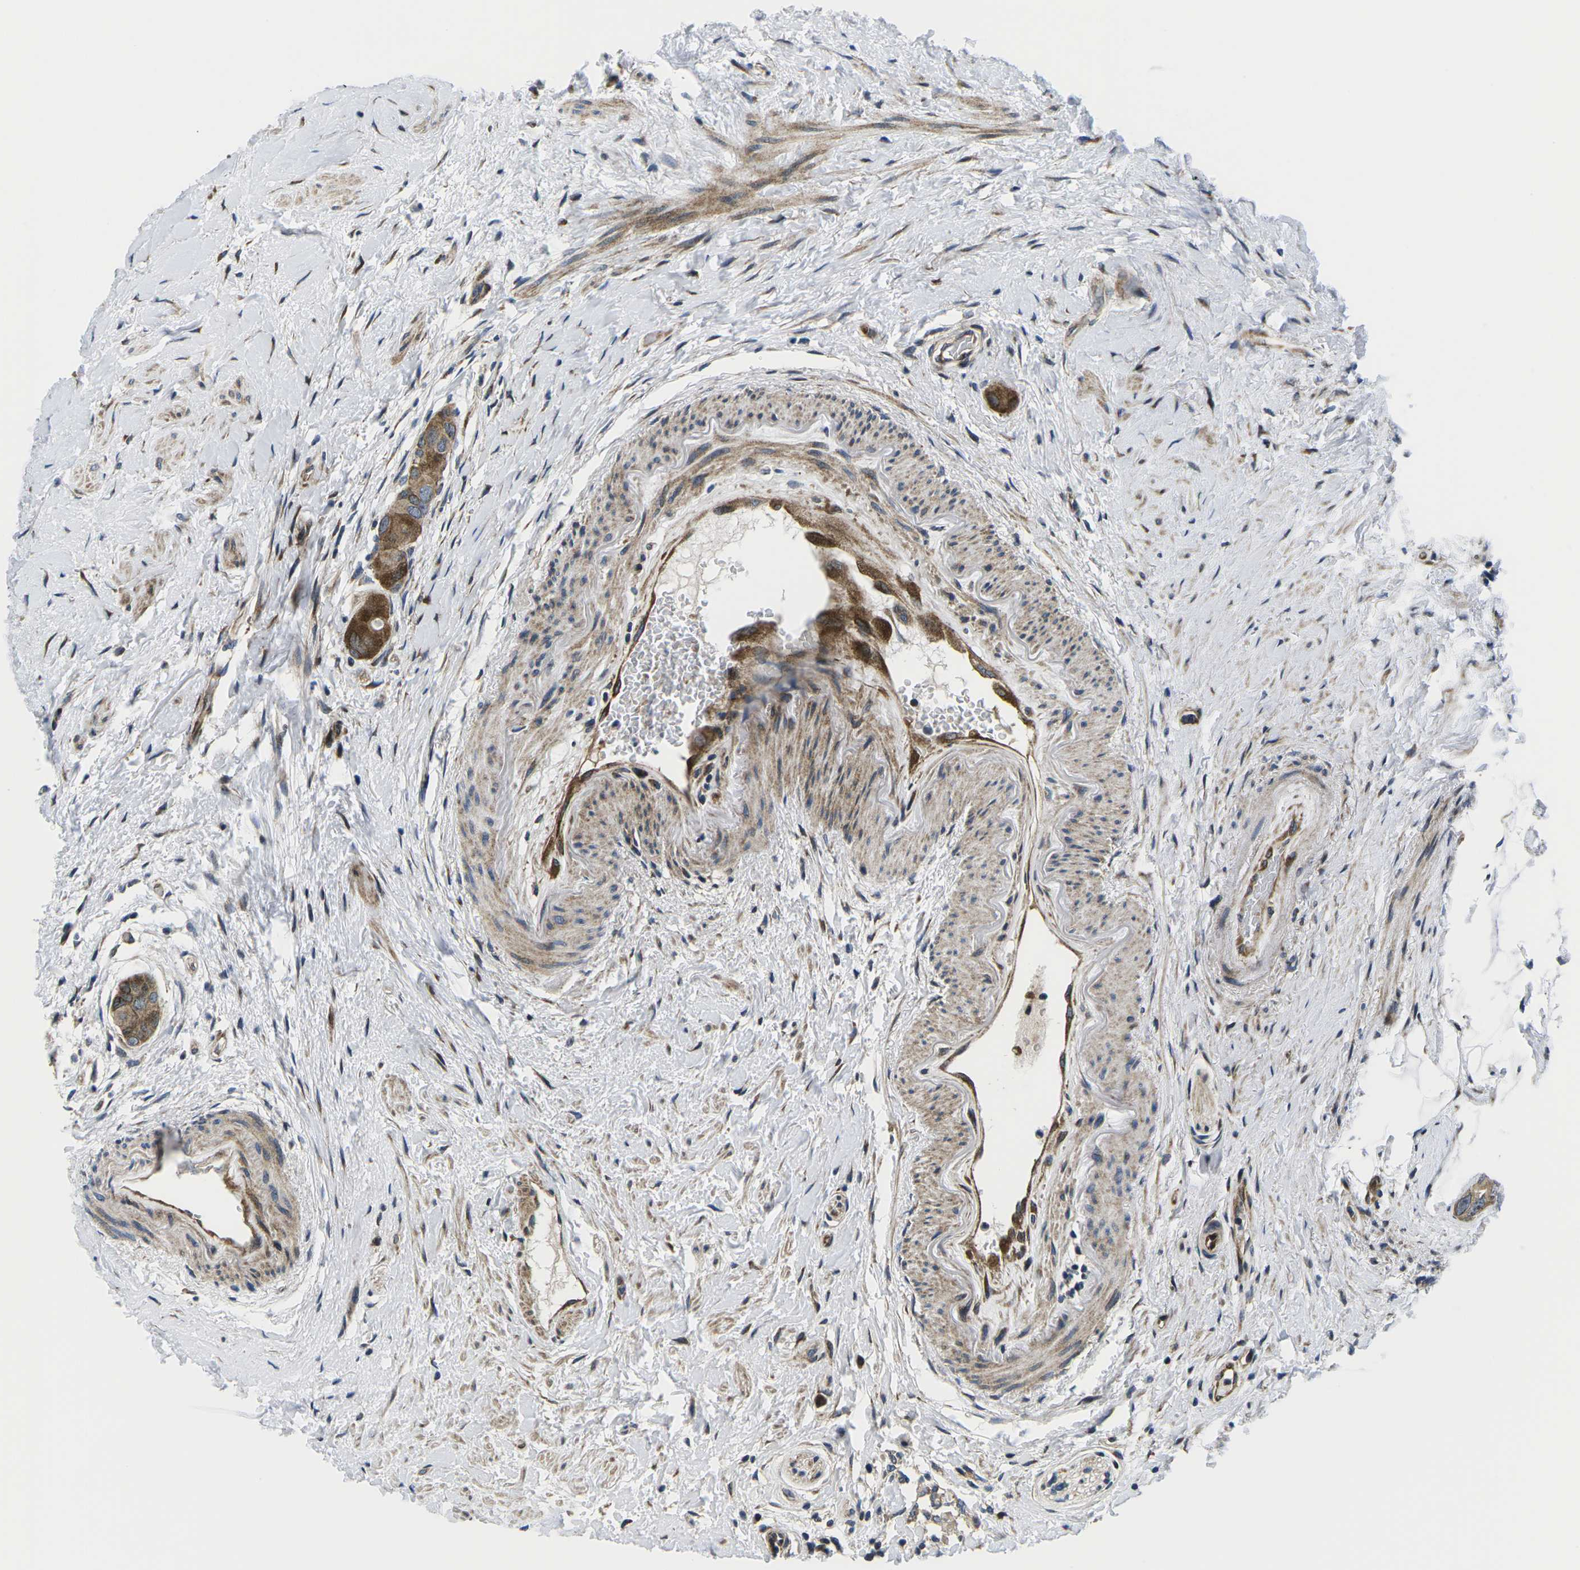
{"staining": {"intensity": "moderate", "quantity": ">75%", "location": "cytoplasmic/membranous"}, "tissue": "colorectal cancer", "cell_type": "Tumor cells", "image_type": "cancer", "snomed": [{"axis": "morphology", "description": "Adenocarcinoma, NOS"}, {"axis": "topography", "description": "Rectum"}], "caption": "Protein expression analysis of adenocarcinoma (colorectal) demonstrates moderate cytoplasmic/membranous positivity in approximately >75% of tumor cells.", "gene": "EIF4E", "patient": {"sex": "male", "age": 51}}